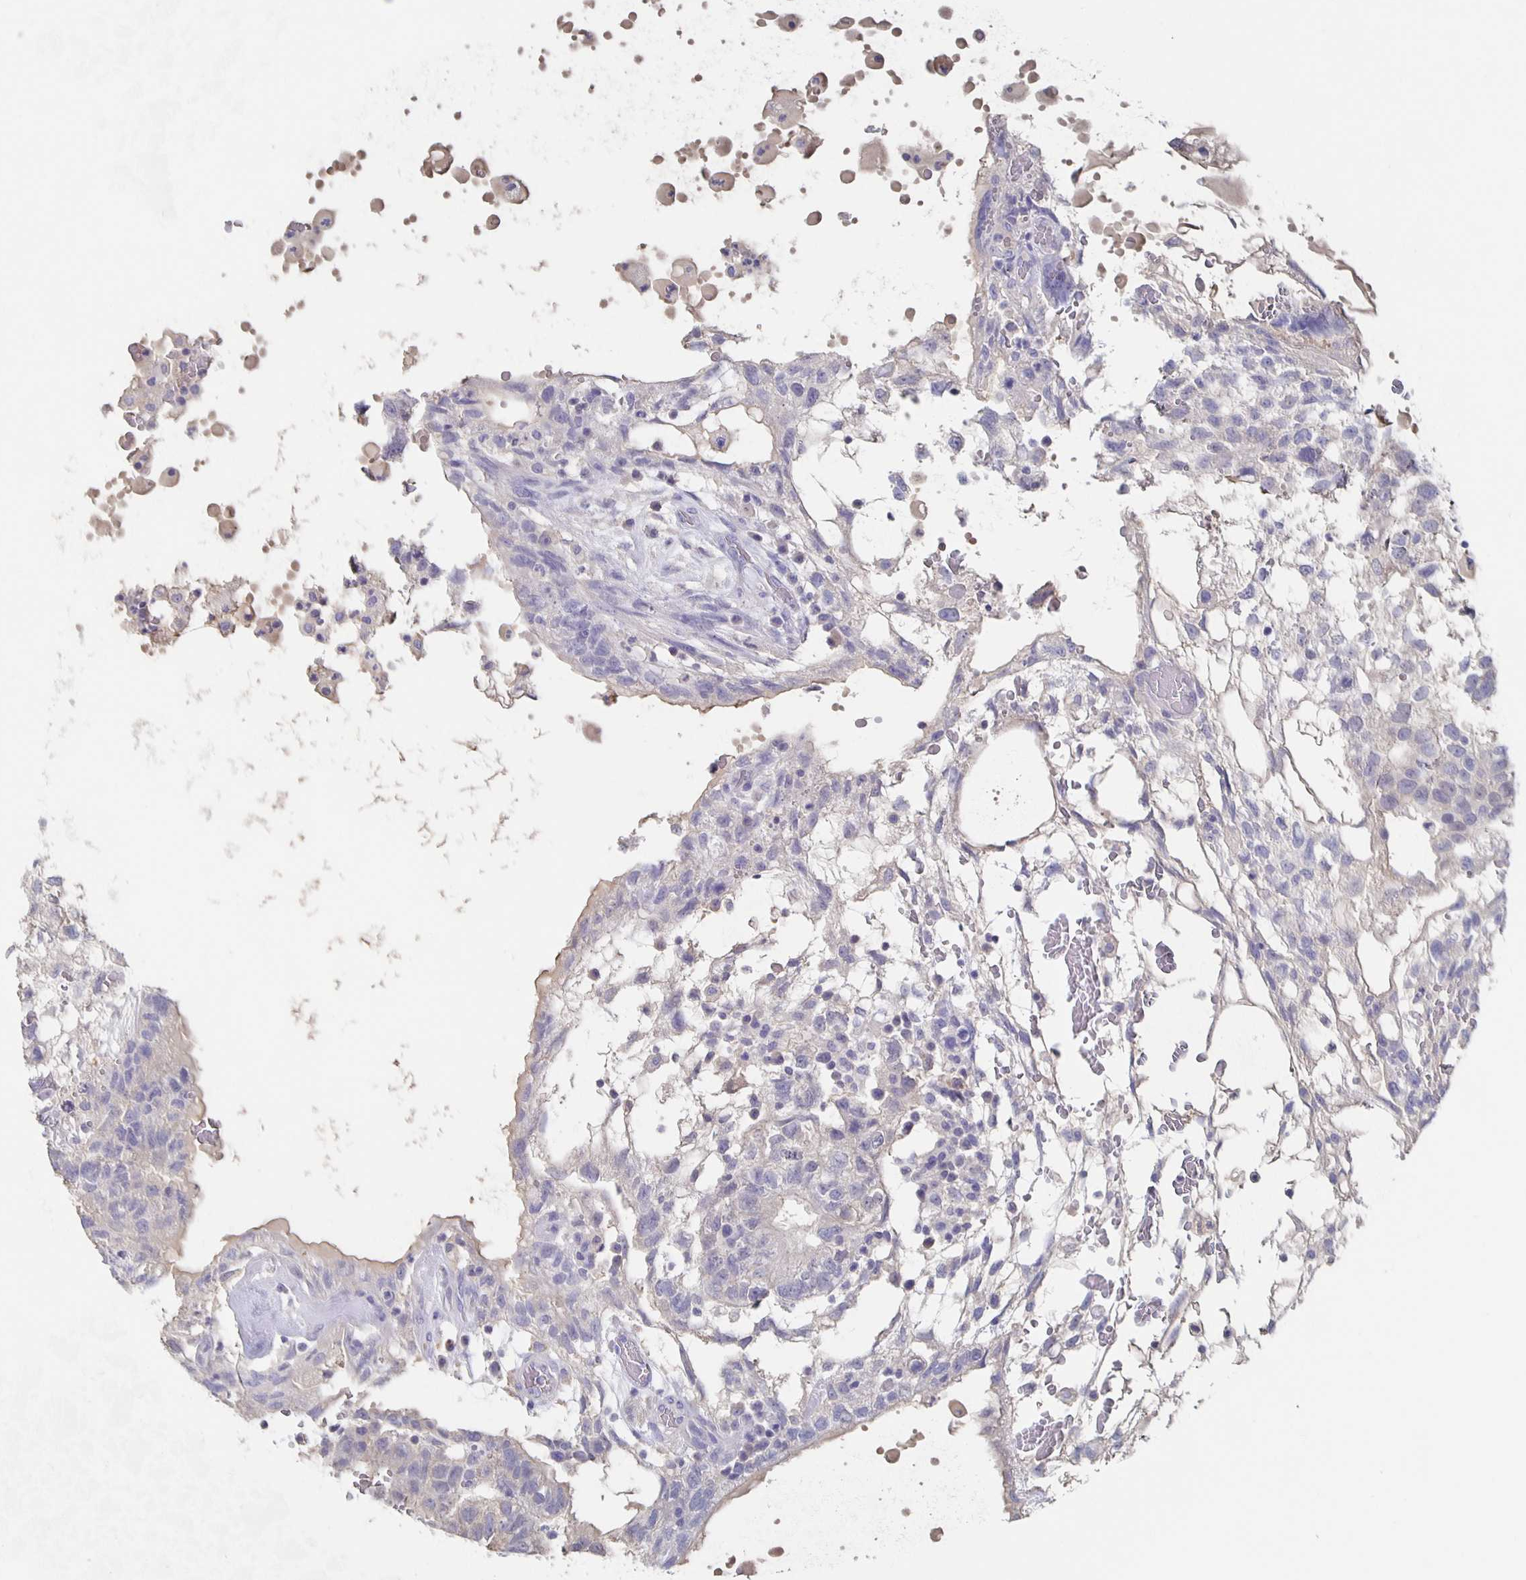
{"staining": {"intensity": "negative", "quantity": "none", "location": "none"}, "tissue": "testis cancer", "cell_type": "Tumor cells", "image_type": "cancer", "snomed": [{"axis": "morphology", "description": "Normal tissue, NOS"}, {"axis": "morphology", "description": "Carcinoma, Embryonal, NOS"}, {"axis": "topography", "description": "Testis"}], "caption": "Immunohistochemistry of testis cancer (embryonal carcinoma) displays no staining in tumor cells.", "gene": "CACNA2D2", "patient": {"sex": "male", "age": 32}}